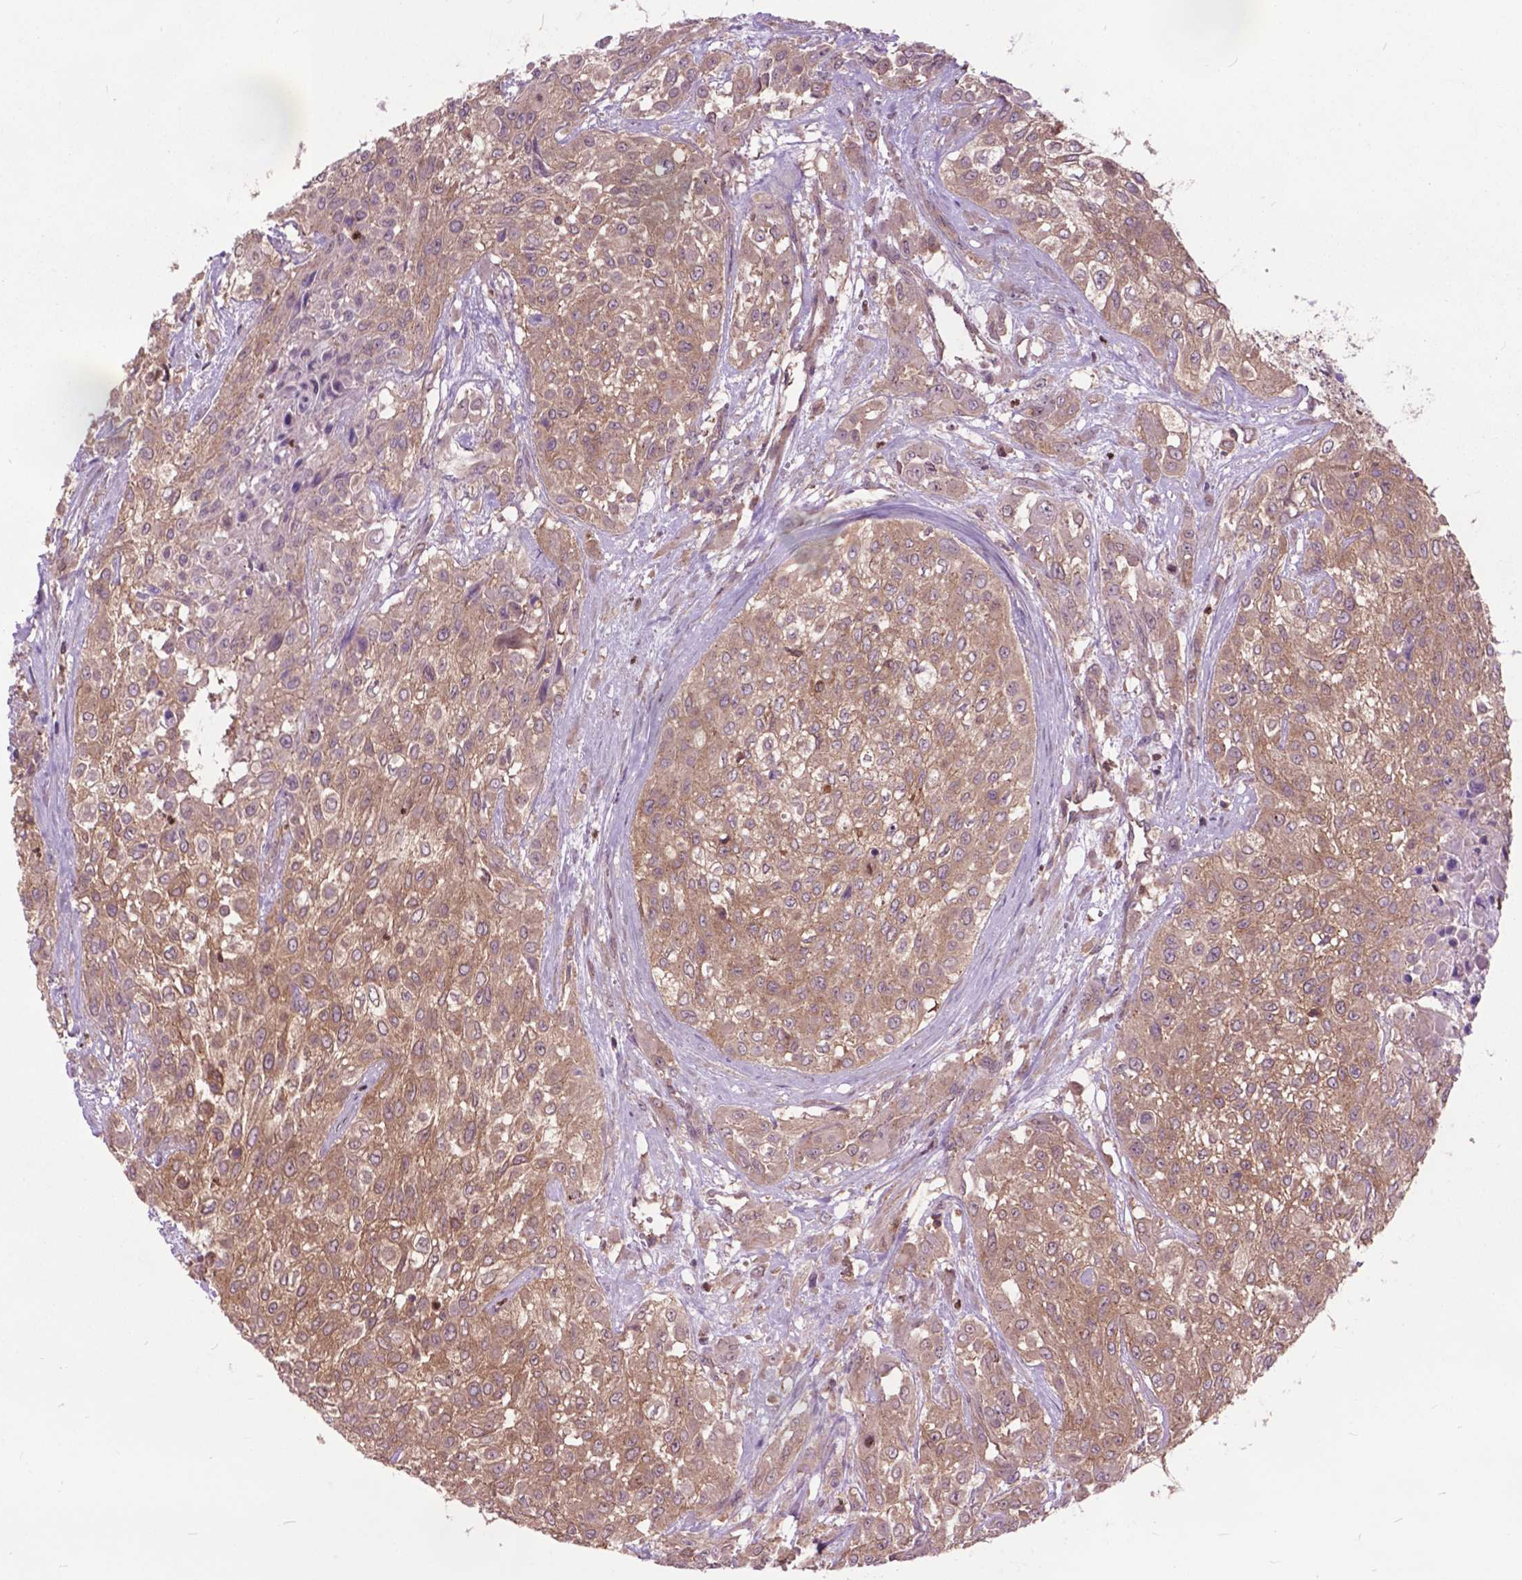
{"staining": {"intensity": "moderate", "quantity": ">75%", "location": "cytoplasmic/membranous"}, "tissue": "urothelial cancer", "cell_type": "Tumor cells", "image_type": "cancer", "snomed": [{"axis": "morphology", "description": "Urothelial carcinoma, High grade"}, {"axis": "topography", "description": "Urinary bladder"}], "caption": "Urothelial cancer tissue demonstrates moderate cytoplasmic/membranous positivity in about >75% of tumor cells", "gene": "ARAF", "patient": {"sex": "male", "age": 57}}